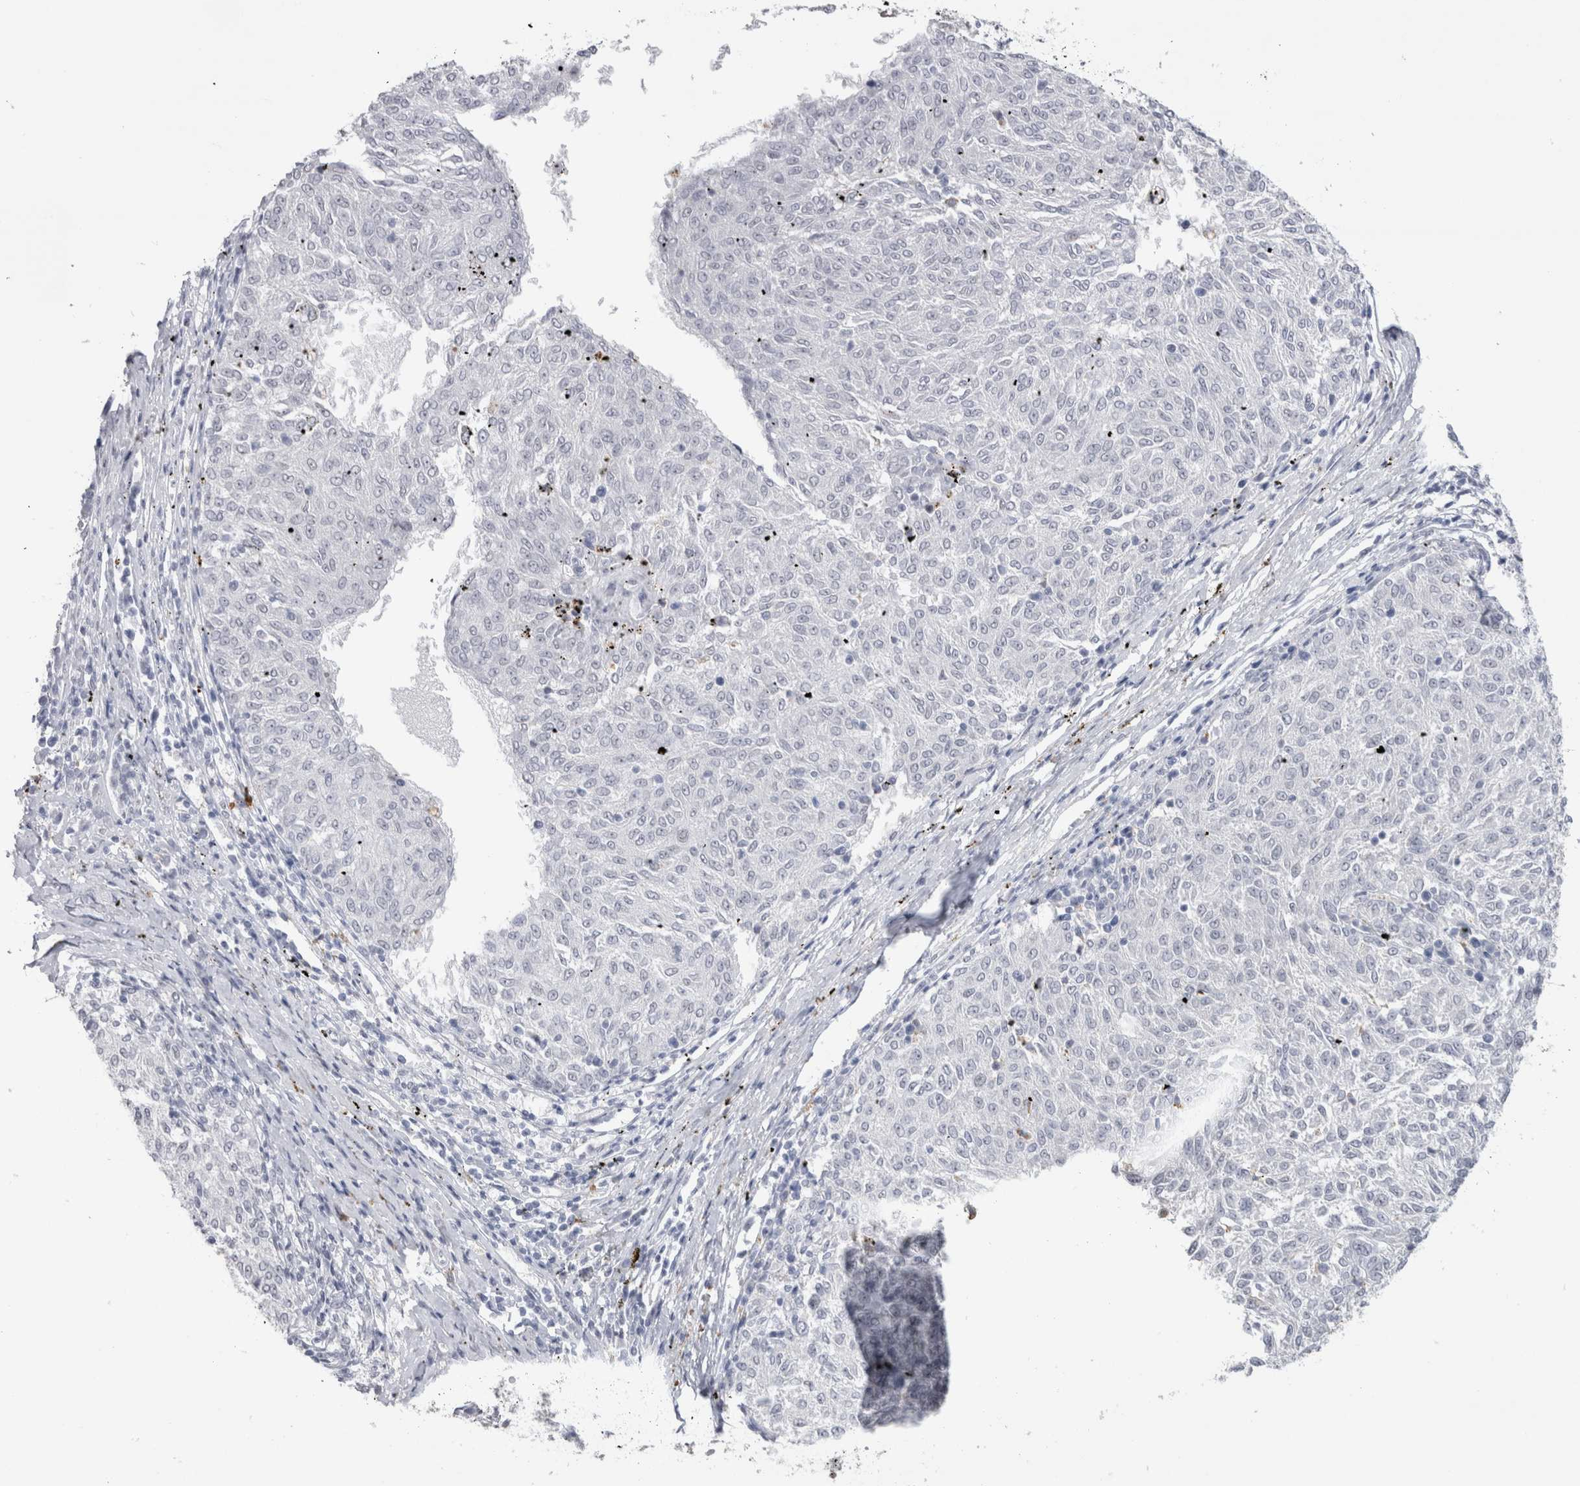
{"staining": {"intensity": "negative", "quantity": "none", "location": "none"}, "tissue": "melanoma", "cell_type": "Tumor cells", "image_type": "cancer", "snomed": [{"axis": "morphology", "description": "Malignant melanoma, NOS"}, {"axis": "topography", "description": "Skin"}], "caption": "Immunohistochemical staining of human malignant melanoma reveals no significant staining in tumor cells.", "gene": "CDH17", "patient": {"sex": "female", "age": 72}}